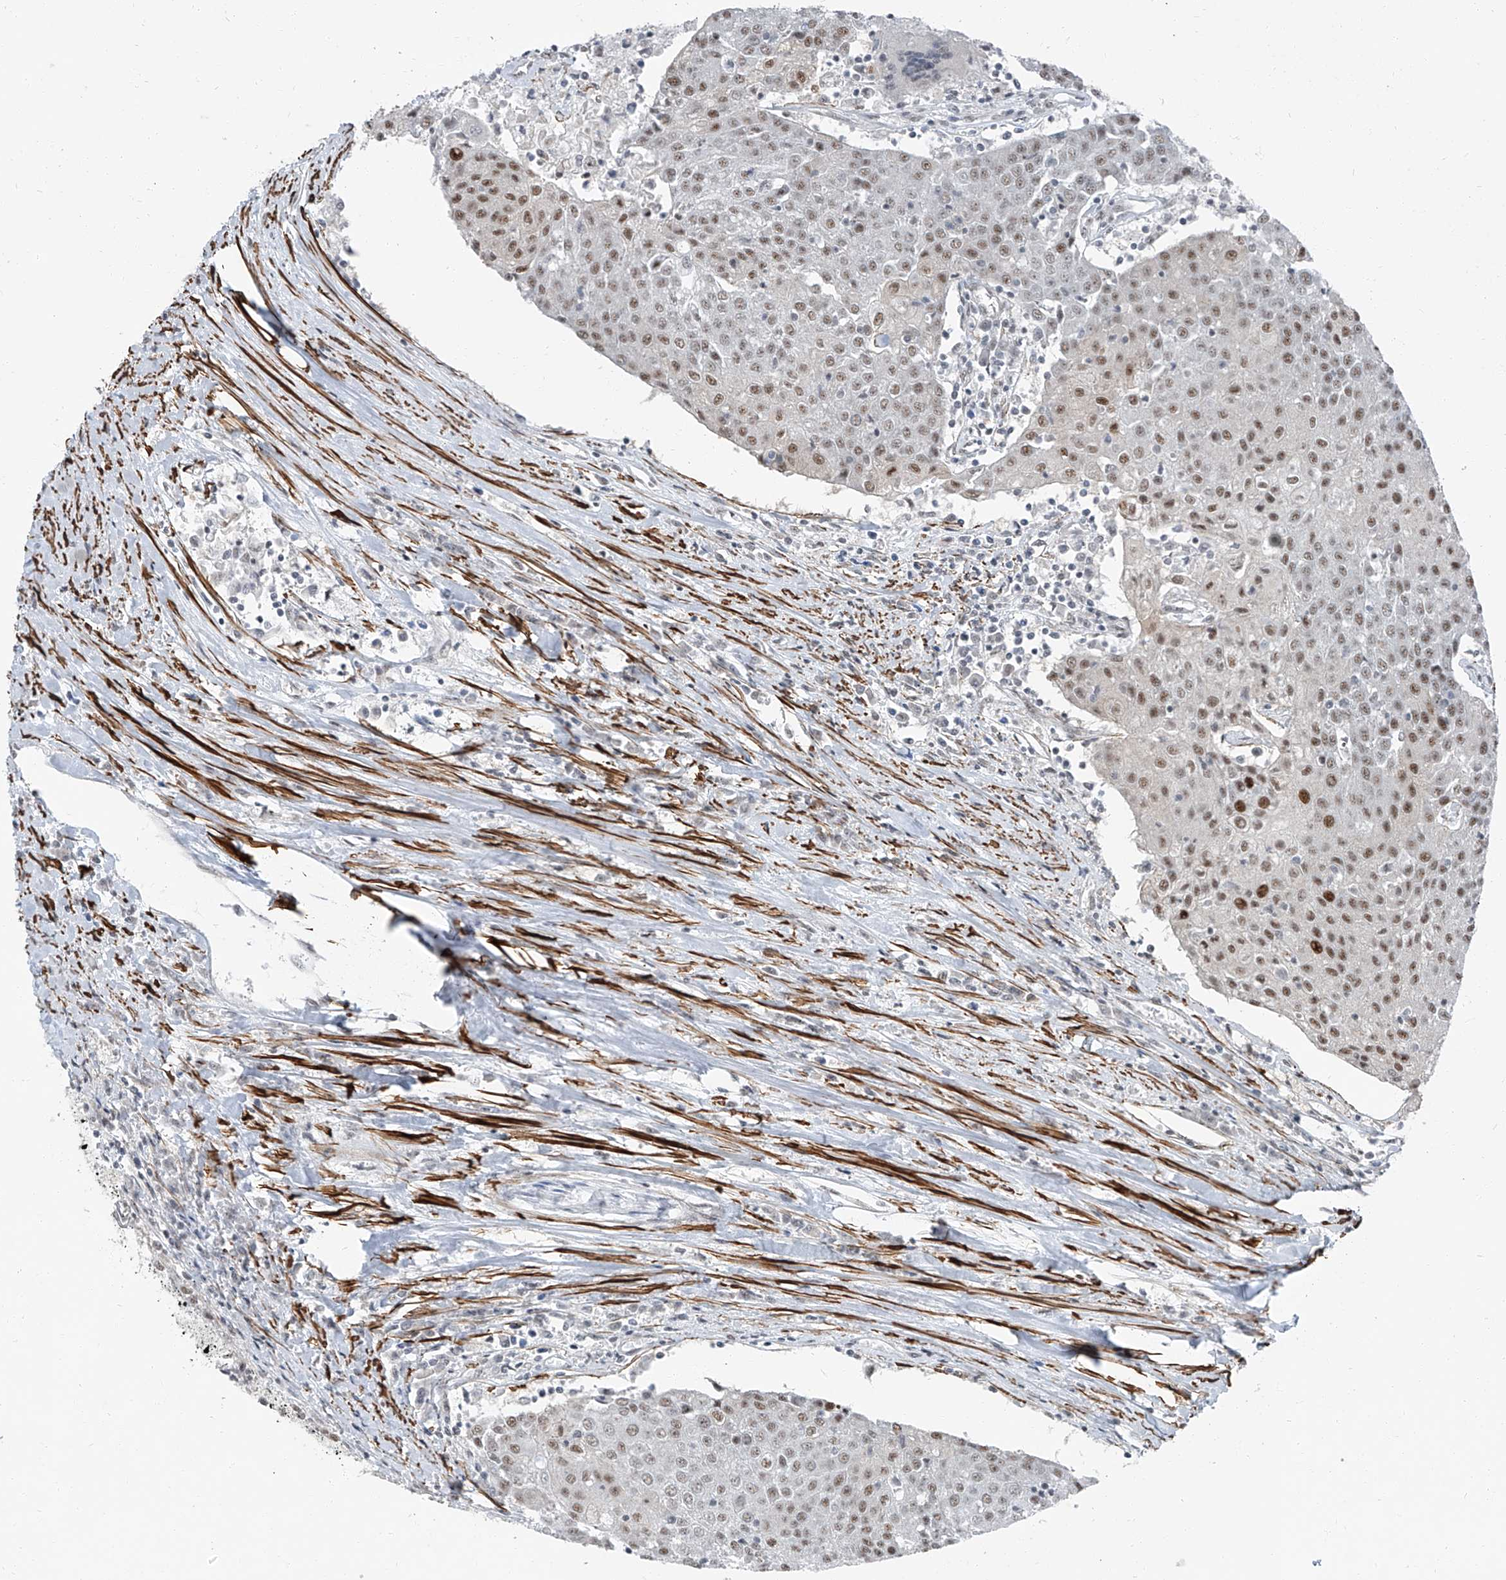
{"staining": {"intensity": "moderate", "quantity": "<25%", "location": "nuclear"}, "tissue": "urothelial cancer", "cell_type": "Tumor cells", "image_type": "cancer", "snomed": [{"axis": "morphology", "description": "Urothelial carcinoma, High grade"}, {"axis": "topography", "description": "Urinary bladder"}], "caption": "A brown stain labels moderate nuclear expression of a protein in human urothelial cancer tumor cells. (IHC, brightfield microscopy, high magnification).", "gene": "TXLNB", "patient": {"sex": "female", "age": 85}}